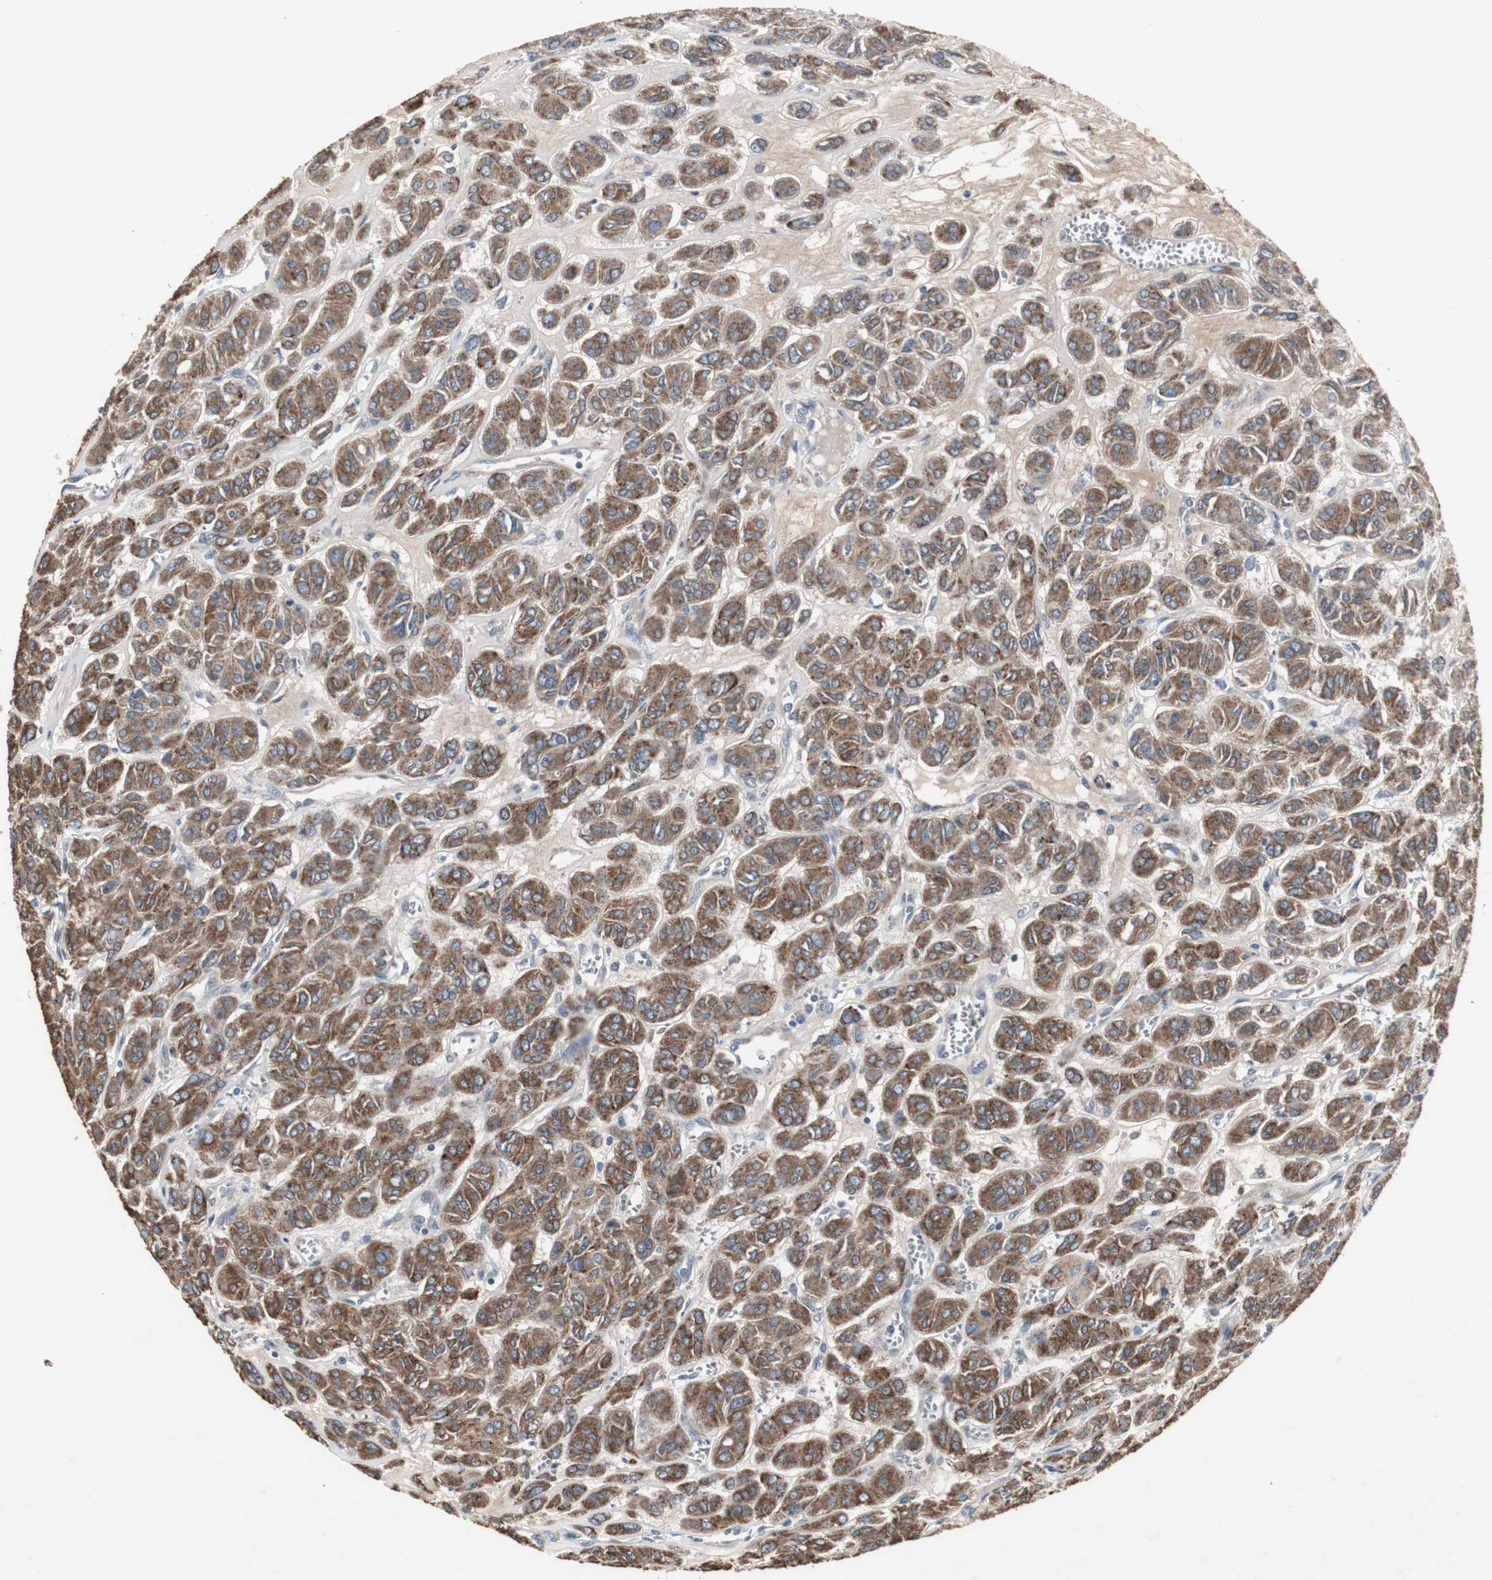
{"staining": {"intensity": "strong", "quantity": ">75%", "location": "cytoplasmic/membranous"}, "tissue": "thyroid cancer", "cell_type": "Tumor cells", "image_type": "cancer", "snomed": [{"axis": "morphology", "description": "Follicular adenoma carcinoma, NOS"}, {"axis": "topography", "description": "Thyroid gland"}], "caption": "Tumor cells reveal high levels of strong cytoplasmic/membranous positivity in approximately >75% of cells in follicular adenoma carcinoma (thyroid).", "gene": "ACAA1", "patient": {"sex": "female", "age": 71}}